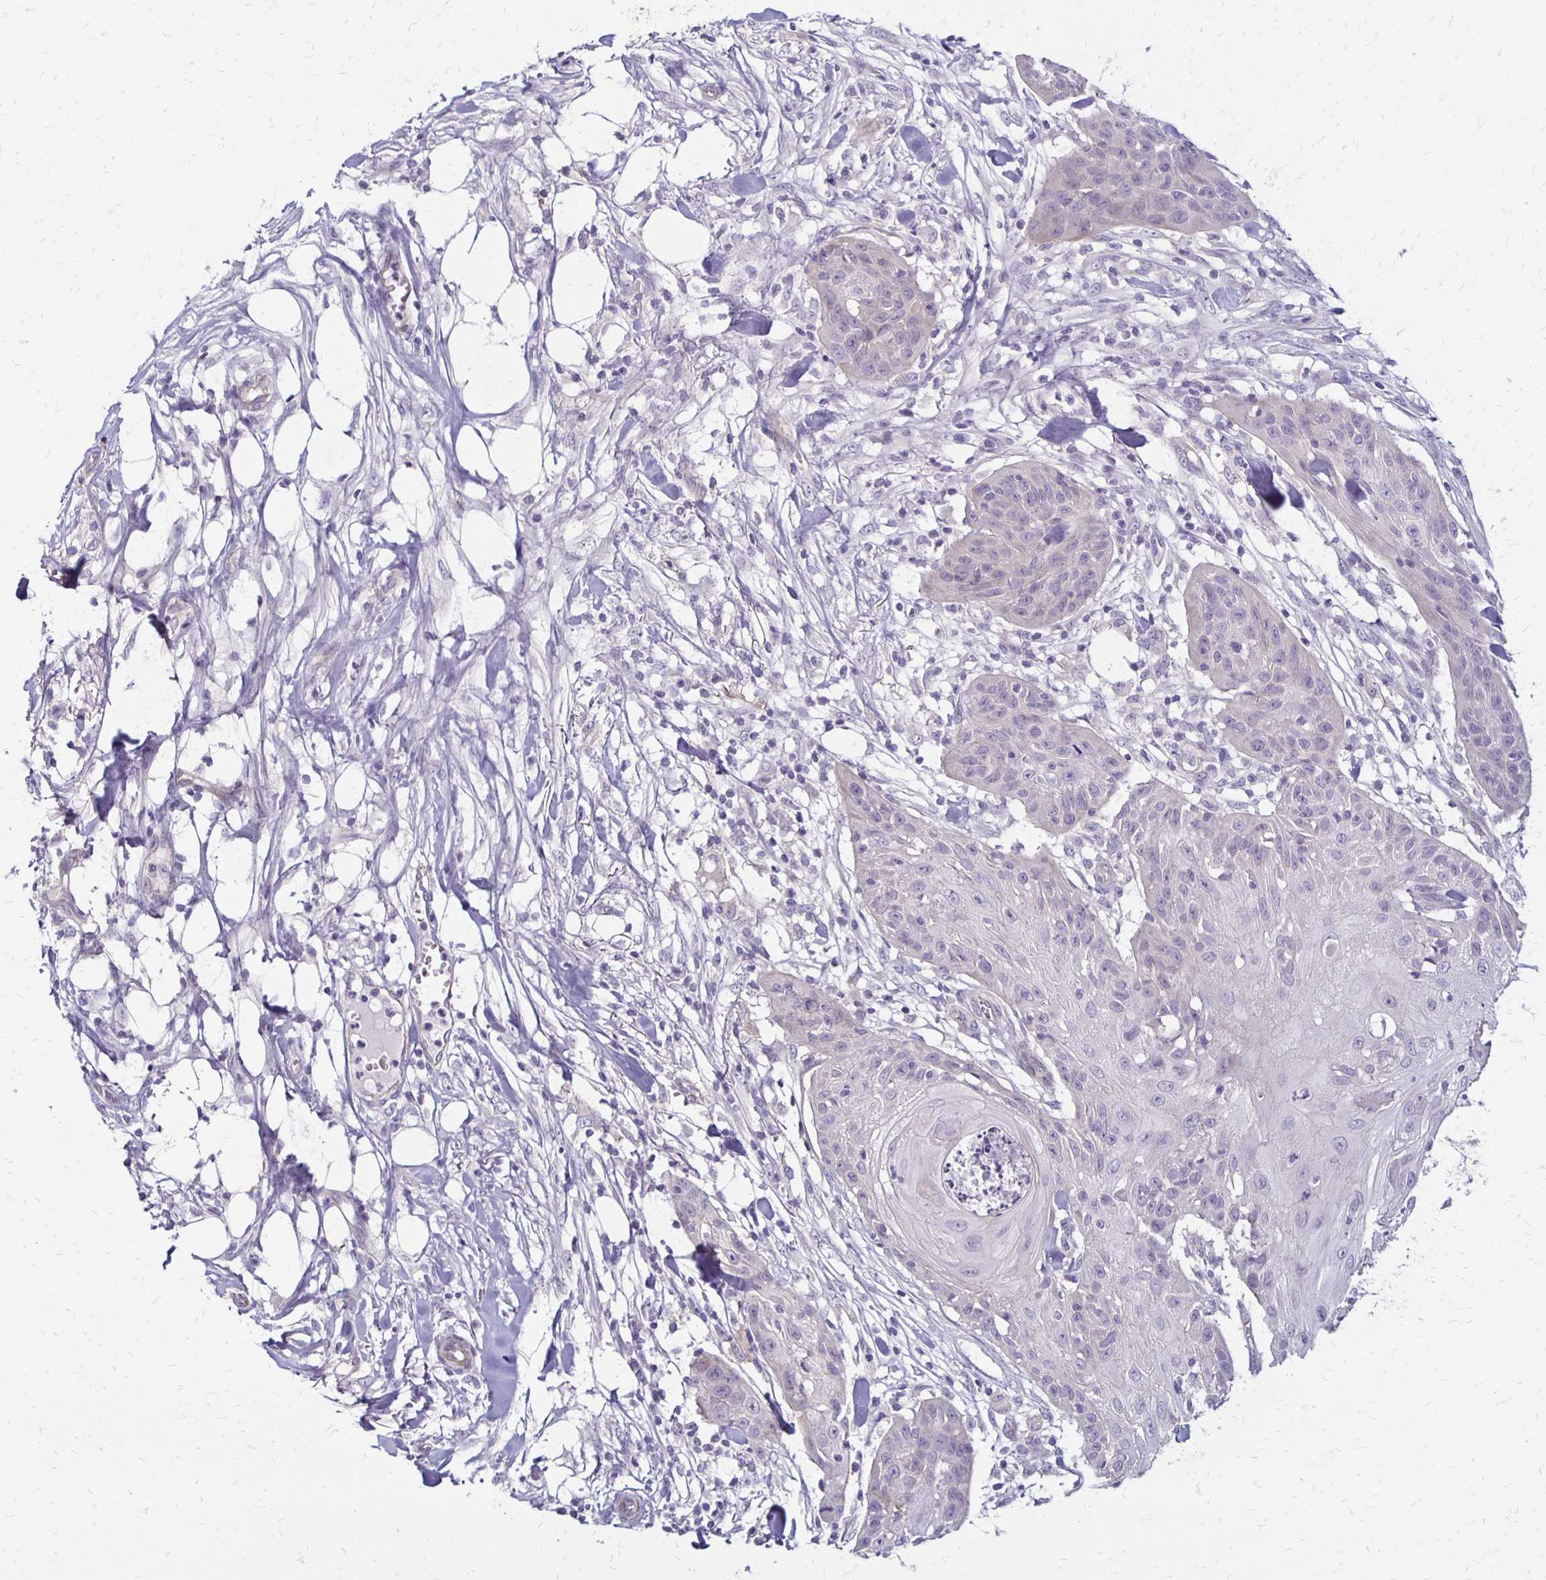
{"staining": {"intensity": "negative", "quantity": "none", "location": "none"}, "tissue": "skin cancer", "cell_type": "Tumor cells", "image_type": "cancer", "snomed": [{"axis": "morphology", "description": "Squamous cell carcinoma, NOS"}, {"axis": "topography", "description": "Skin"}], "caption": "This is a histopathology image of IHC staining of skin cancer, which shows no expression in tumor cells. The staining was performed using DAB to visualize the protein expression in brown, while the nuclei were stained in blue with hematoxylin (Magnification: 20x).", "gene": "KATNBL1", "patient": {"sex": "female", "age": 88}}